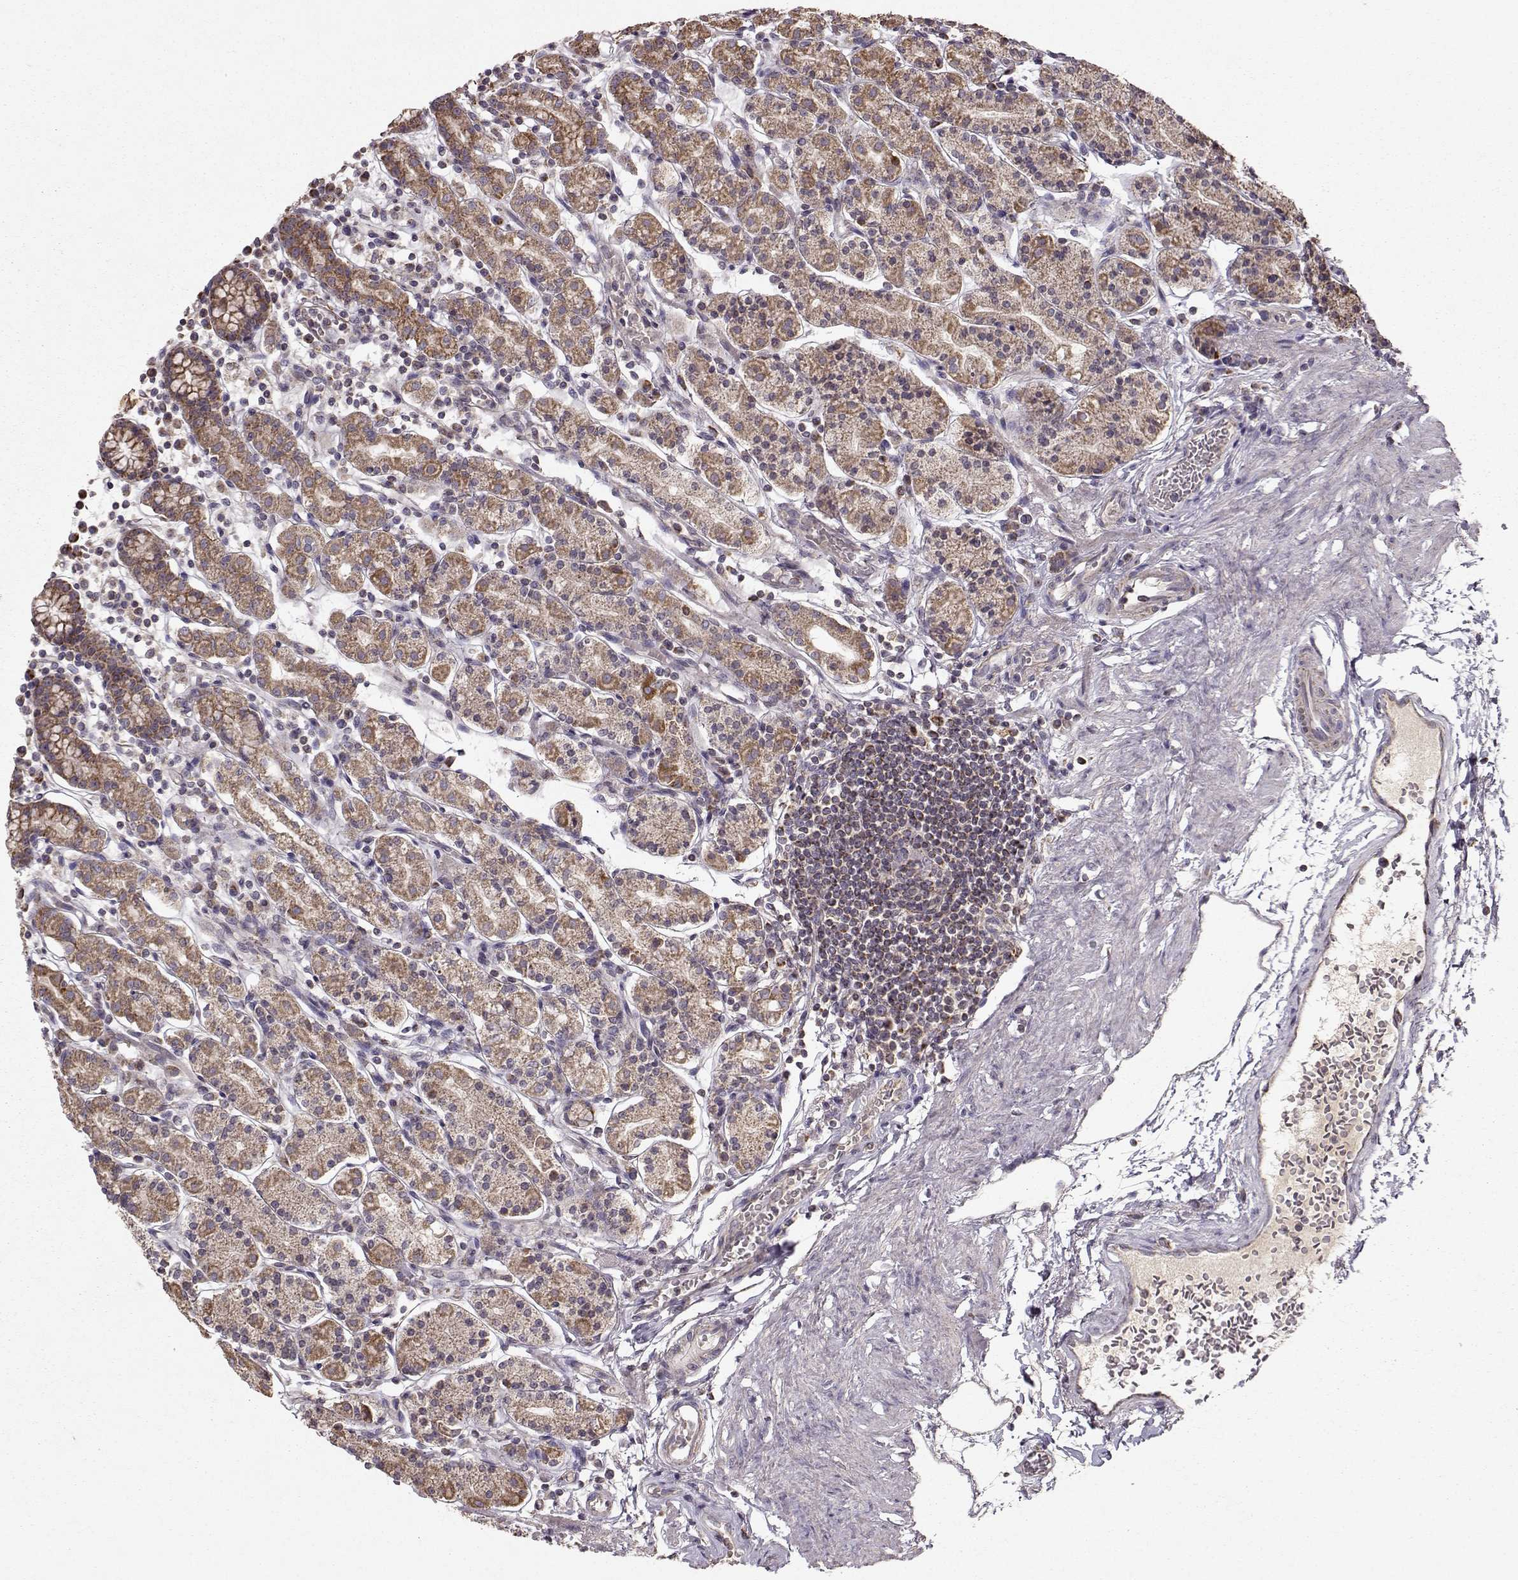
{"staining": {"intensity": "moderate", "quantity": ">75%", "location": "cytoplasmic/membranous"}, "tissue": "stomach", "cell_type": "Glandular cells", "image_type": "normal", "snomed": [{"axis": "morphology", "description": "Normal tissue, NOS"}, {"axis": "topography", "description": "Stomach, upper"}, {"axis": "topography", "description": "Stomach"}], "caption": "Immunohistochemistry (IHC) histopathology image of unremarkable stomach: human stomach stained using immunohistochemistry (IHC) reveals medium levels of moderate protein expression localized specifically in the cytoplasmic/membranous of glandular cells, appearing as a cytoplasmic/membranous brown color.", "gene": "CMTM3", "patient": {"sex": "male", "age": 62}}